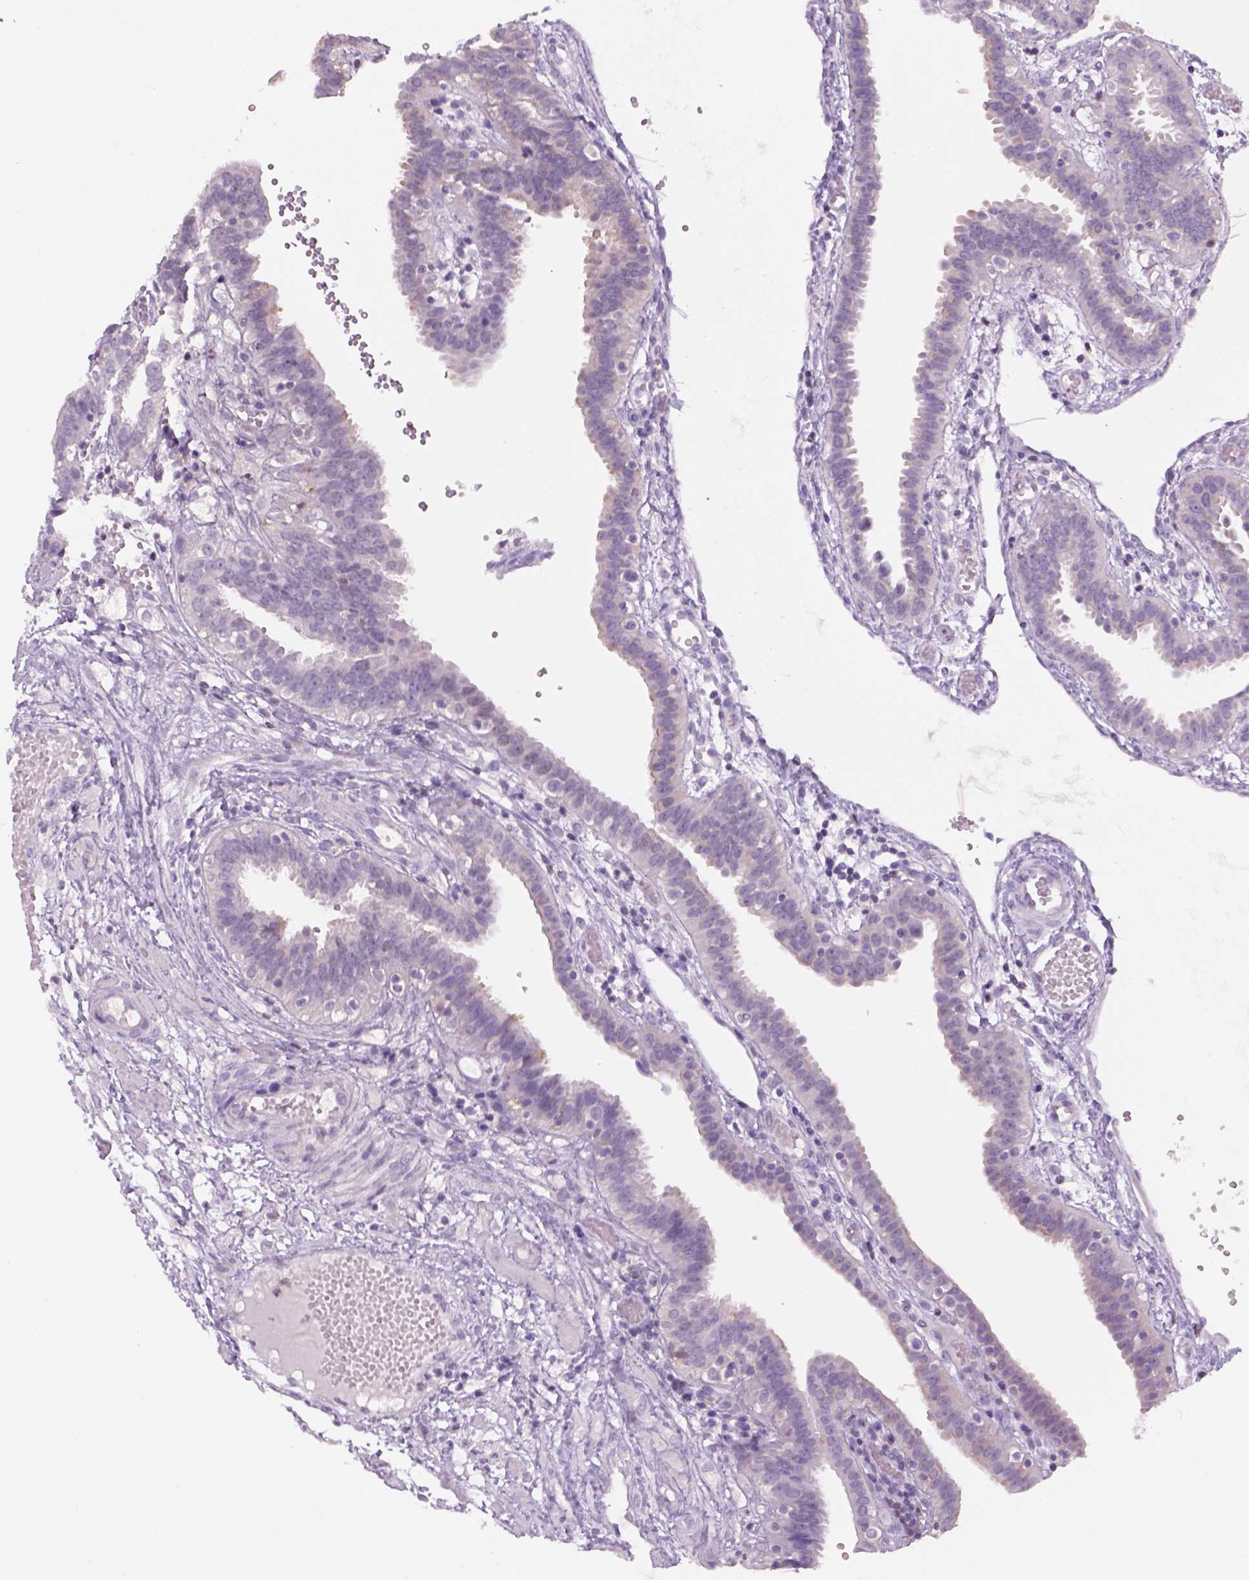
{"staining": {"intensity": "negative", "quantity": "none", "location": "none"}, "tissue": "fallopian tube", "cell_type": "Glandular cells", "image_type": "normal", "snomed": [{"axis": "morphology", "description": "Normal tissue, NOS"}, {"axis": "topography", "description": "Fallopian tube"}], "caption": "A high-resolution histopathology image shows immunohistochemistry staining of benign fallopian tube, which exhibits no significant expression in glandular cells.", "gene": "GOT1", "patient": {"sex": "female", "age": 37}}